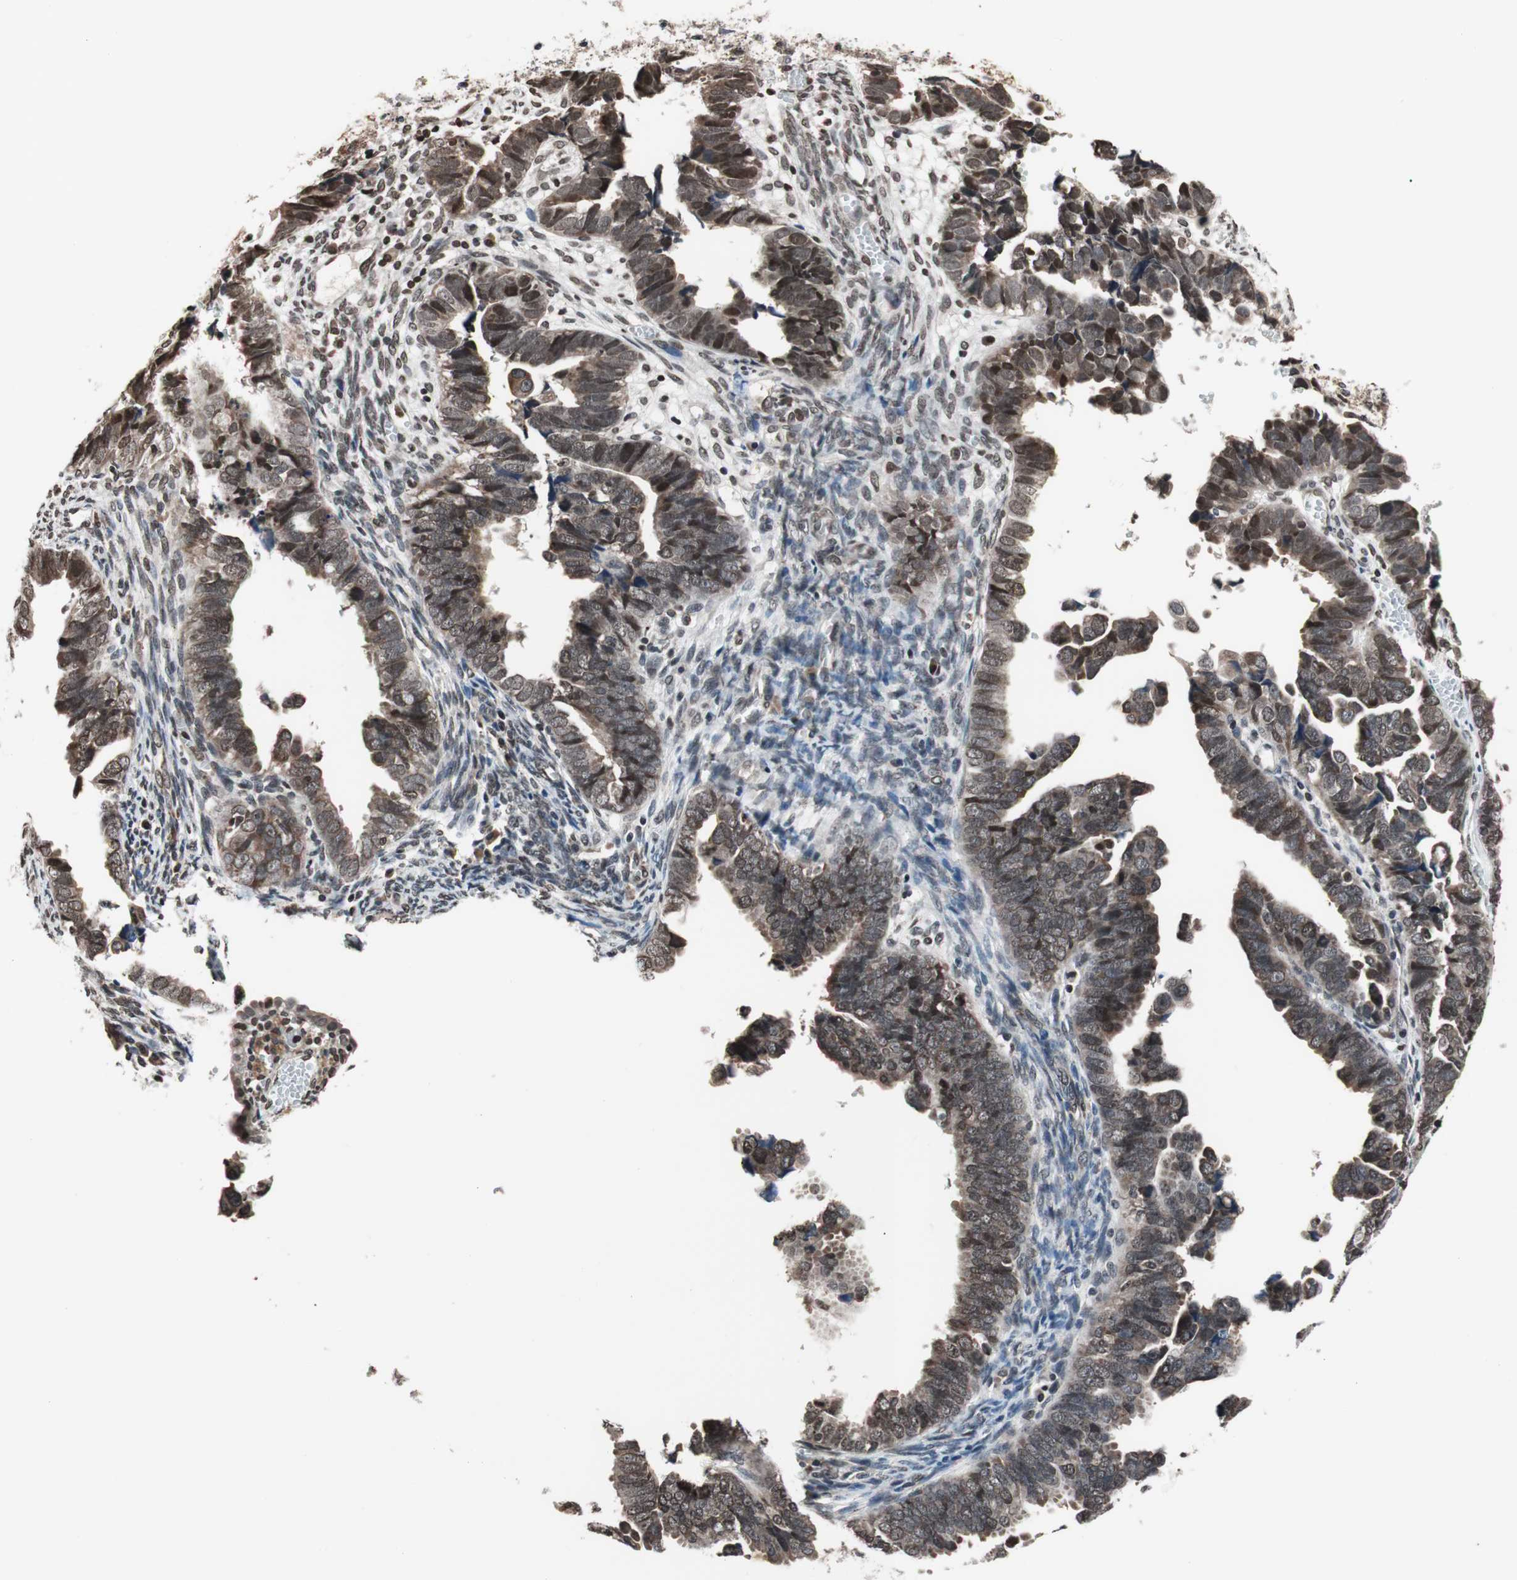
{"staining": {"intensity": "weak", "quantity": ">75%", "location": "cytoplasmic/membranous,nuclear"}, "tissue": "endometrial cancer", "cell_type": "Tumor cells", "image_type": "cancer", "snomed": [{"axis": "morphology", "description": "Adenocarcinoma, NOS"}, {"axis": "topography", "description": "Endometrium"}], "caption": "High-power microscopy captured an immunohistochemistry (IHC) photomicrograph of endometrial cancer (adenocarcinoma), revealing weak cytoplasmic/membranous and nuclear expression in approximately >75% of tumor cells.", "gene": "RFC1", "patient": {"sex": "female", "age": 75}}